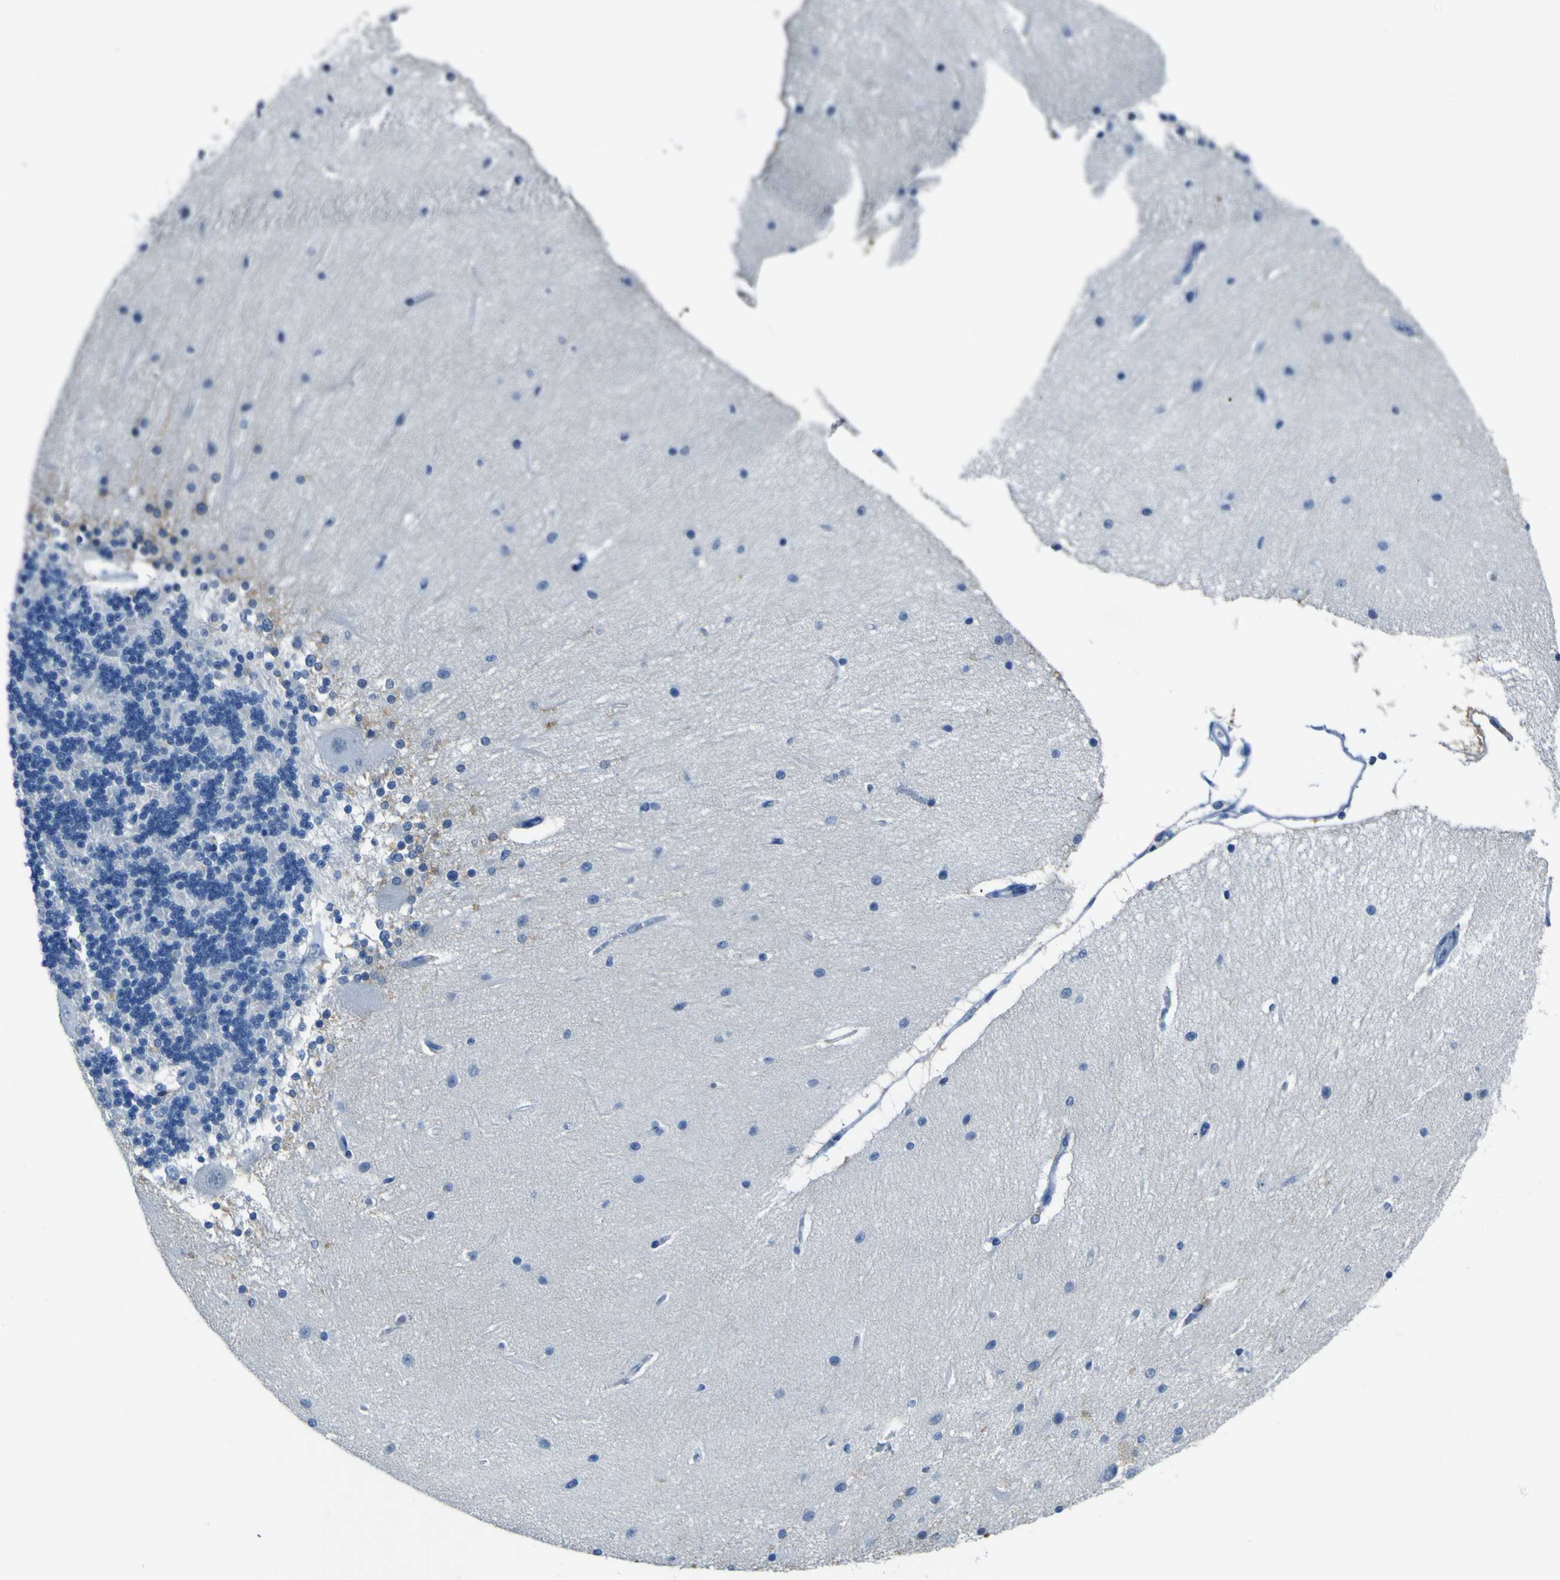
{"staining": {"intensity": "negative", "quantity": "none", "location": "none"}, "tissue": "cerebellum", "cell_type": "Cells in granular layer", "image_type": "normal", "snomed": [{"axis": "morphology", "description": "Normal tissue, NOS"}, {"axis": "topography", "description": "Cerebellum"}], "caption": "This image is of benign cerebellum stained with immunohistochemistry (IHC) to label a protein in brown with the nuclei are counter-stained blue. There is no expression in cells in granular layer. Brightfield microscopy of IHC stained with DAB (3,3'-diaminobenzidine) (brown) and hematoxylin (blue), captured at high magnification.", "gene": "PHKG1", "patient": {"sex": "female", "age": 54}}